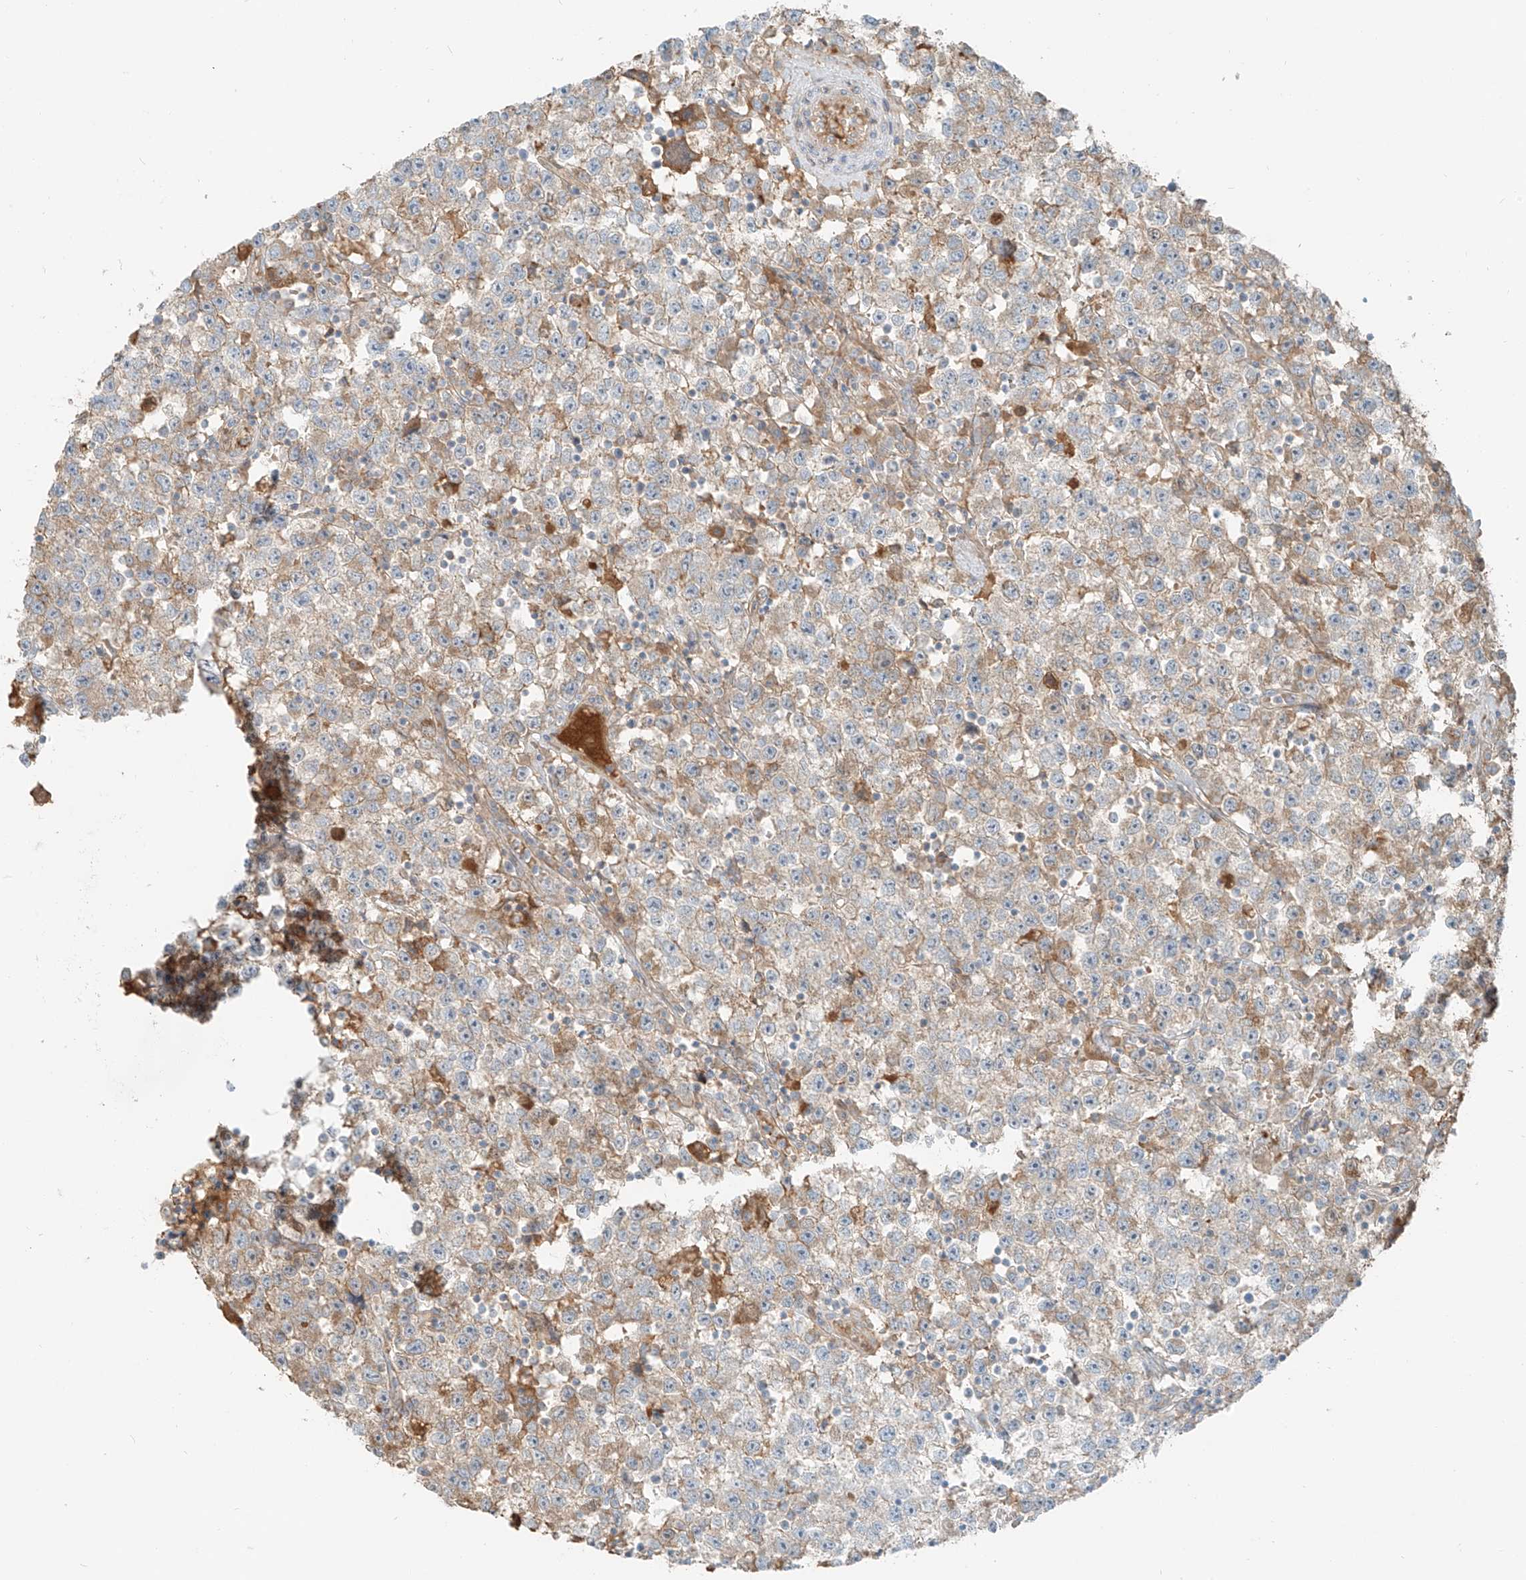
{"staining": {"intensity": "moderate", "quantity": "<25%", "location": "cytoplasmic/membranous"}, "tissue": "testis cancer", "cell_type": "Tumor cells", "image_type": "cancer", "snomed": [{"axis": "morphology", "description": "Seminoma, NOS"}, {"axis": "topography", "description": "Testis"}], "caption": "There is low levels of moderate cytoplasmic/membranous expression in tumor cells of seminoma (testis), as demonstrated by immunohistochemical staining (brown color).", "gene": "FSTL1", "patient": {"sex": "male", "age": 22}}